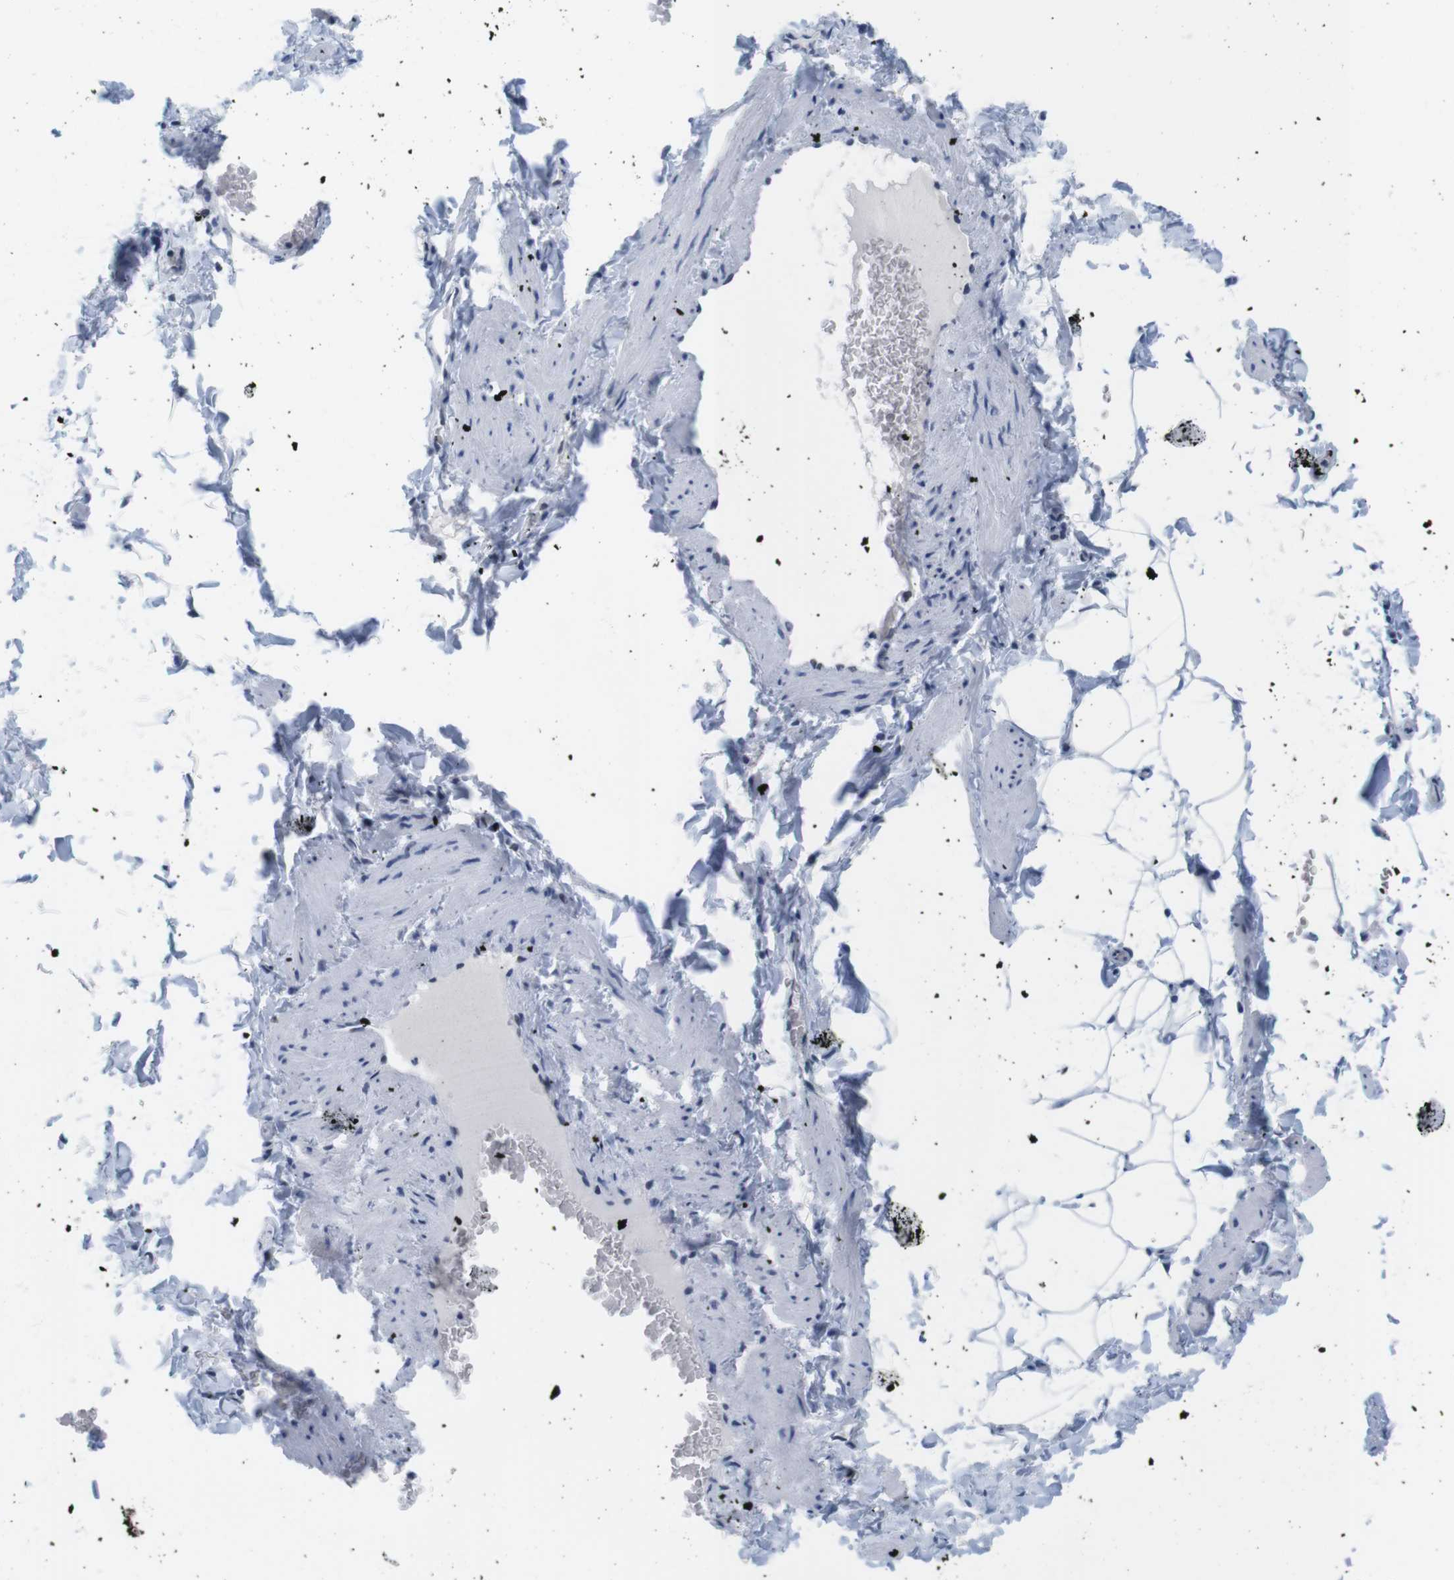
{"staining": {"intensity": "negative", "quantity": "none", "location": "none"}, "tissue": "adipose tissue", "cell_type": "Adipocytes", "image_type": "normal", "snomed": [{"axis": "morphology", "description": "Normal tissue, NOS"}, {"axis": "topography", "description": "Vascular tissue"}], "caption": "An image of adipose tissue stained for a protein exhibits no brown staining in adipocytes. (DAB immunohistochemistry visualized using brightfield microscopy, high magnification).", "gene": "IFI16", "patient": {"sex": "male", "age": 41}}